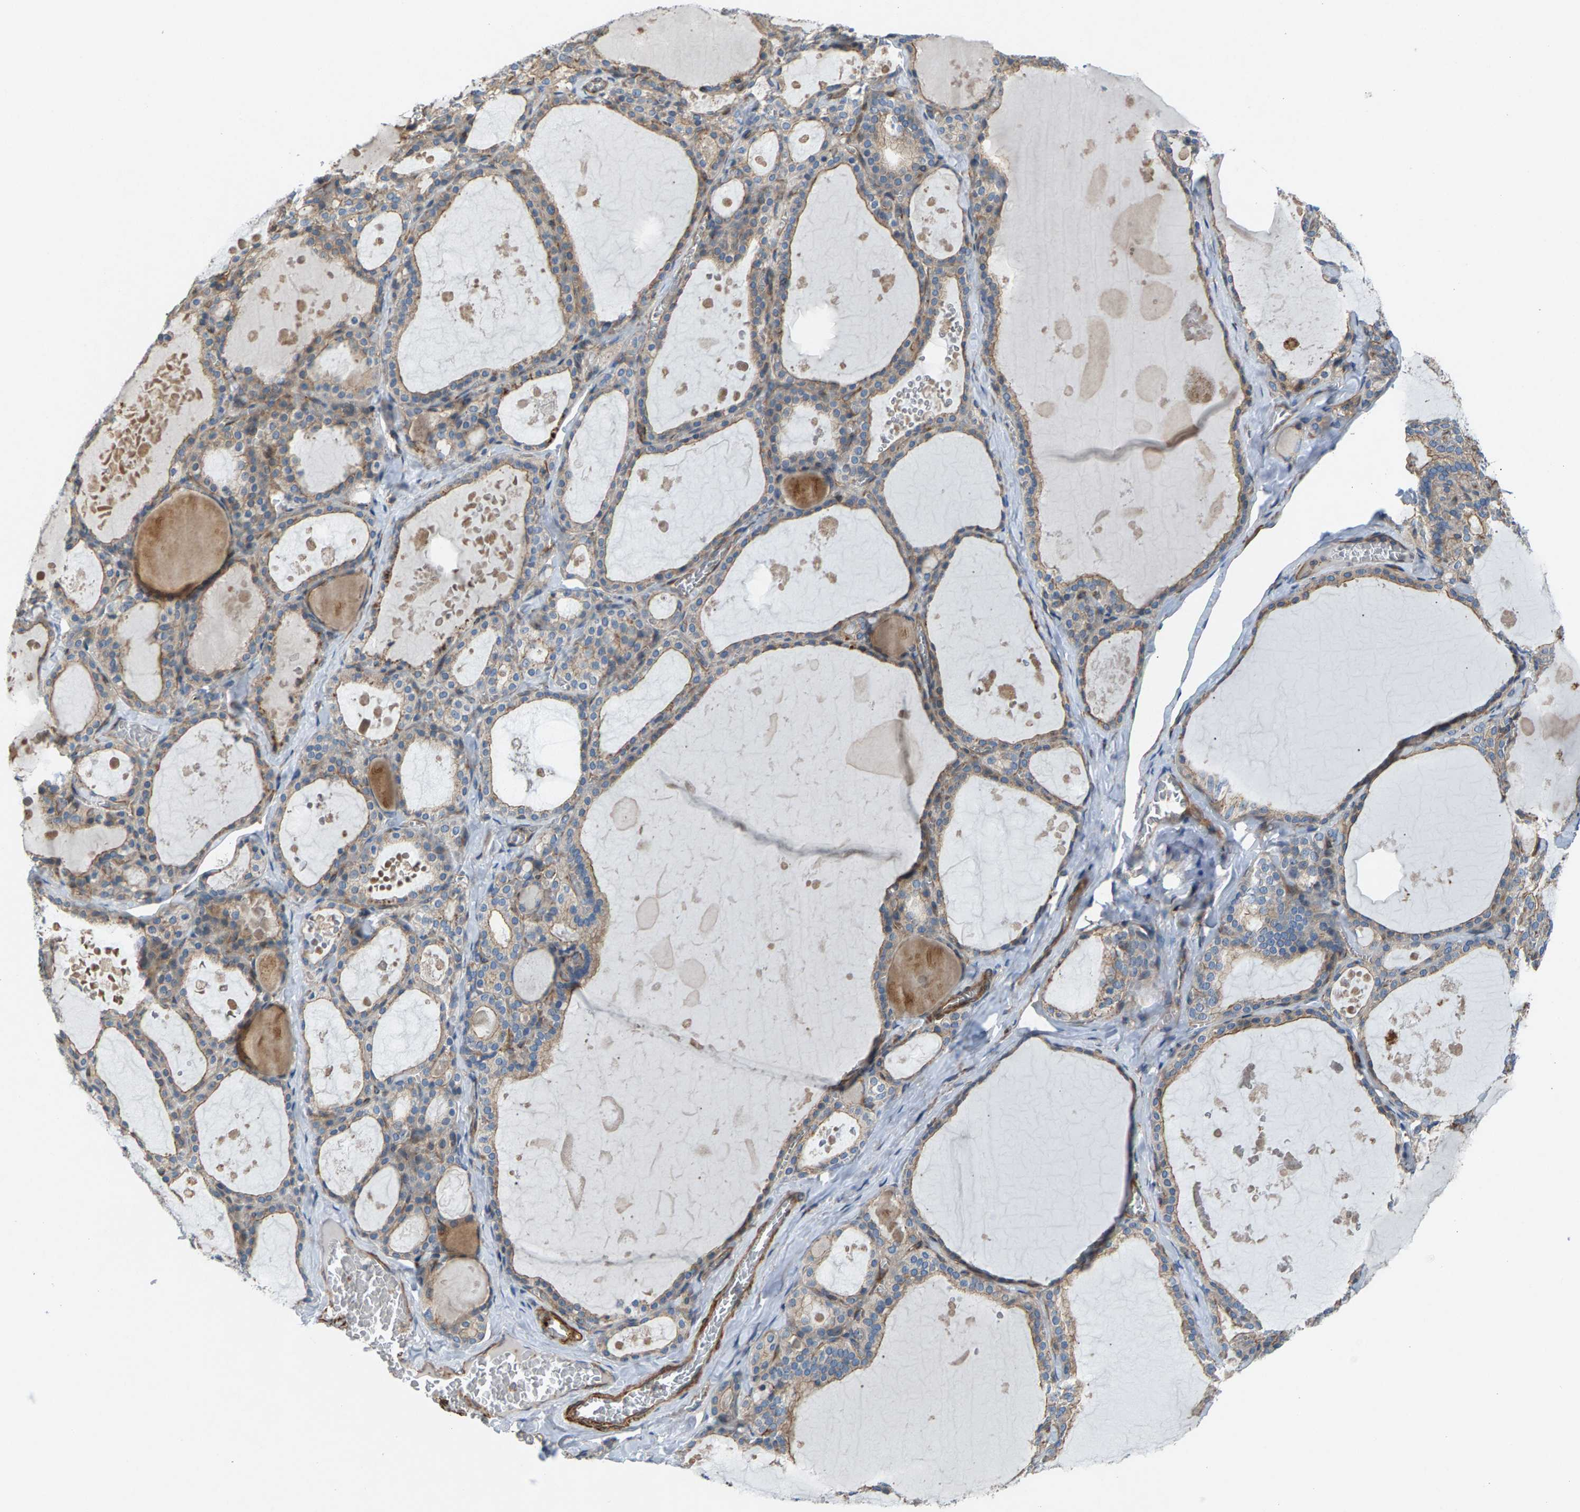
{"staining": {"intensity": "weak", "quantity": ">75%", "location": "cytoplasmic/membranous"}, "tissue": "thyroid gland", "cell_type": "Glandular cells", "image_type": "normal", "snomed": [{"axis": "morphology", "description": "Normal tissue, NOS"}, {"axis": "topography", "description": "Thyroid gland"}], "caption": "Thyroid gland stained for a protein (brown) exhibits weak cytoplasmic/membranous positive expression in about >75% of glandular cells.", "gene": "PDCL", "patient": {"sex": "male", "age": 56}}